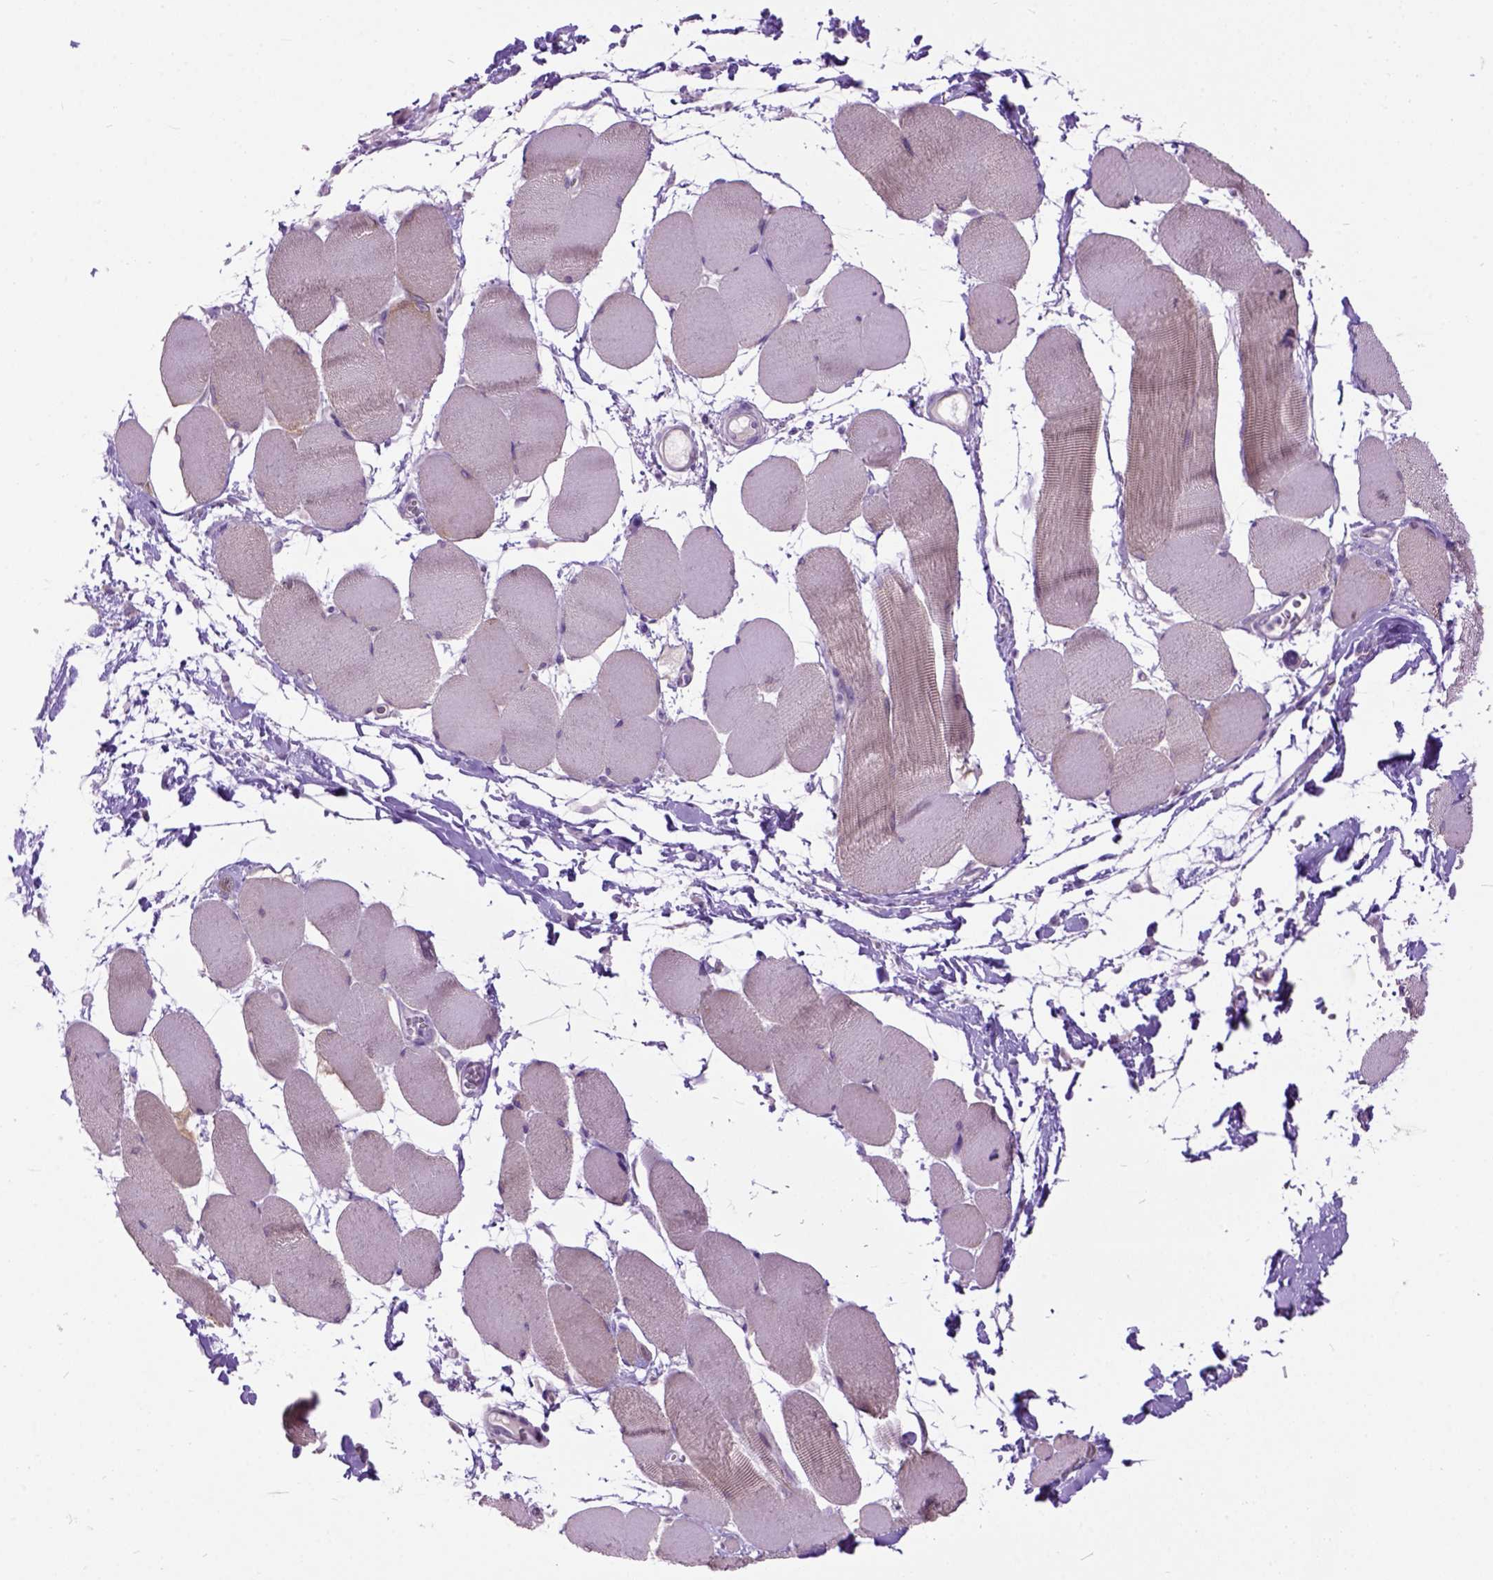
{"staining": {"intensity": "negative", "quantity": "none", "location": "none"}, "tissue": "skeletal muscle", "cell_type": "Myocytes", "image_type": "normal", "snomed": [{"axis": "morphology", "description": "Normal tissue, NOS"}, {"axis": "topography", "description": "Skeletal muscle"}], "caption": "Normal skeletal muscle was stained to show a protein in brown. There is no significant staining in myocytes. The staining is performed using DAB brown chromogen with nuclei counter-stained in using hematoxylin.", "gene": "MAPT", "patient": {"sex": "female", "age": 75}}